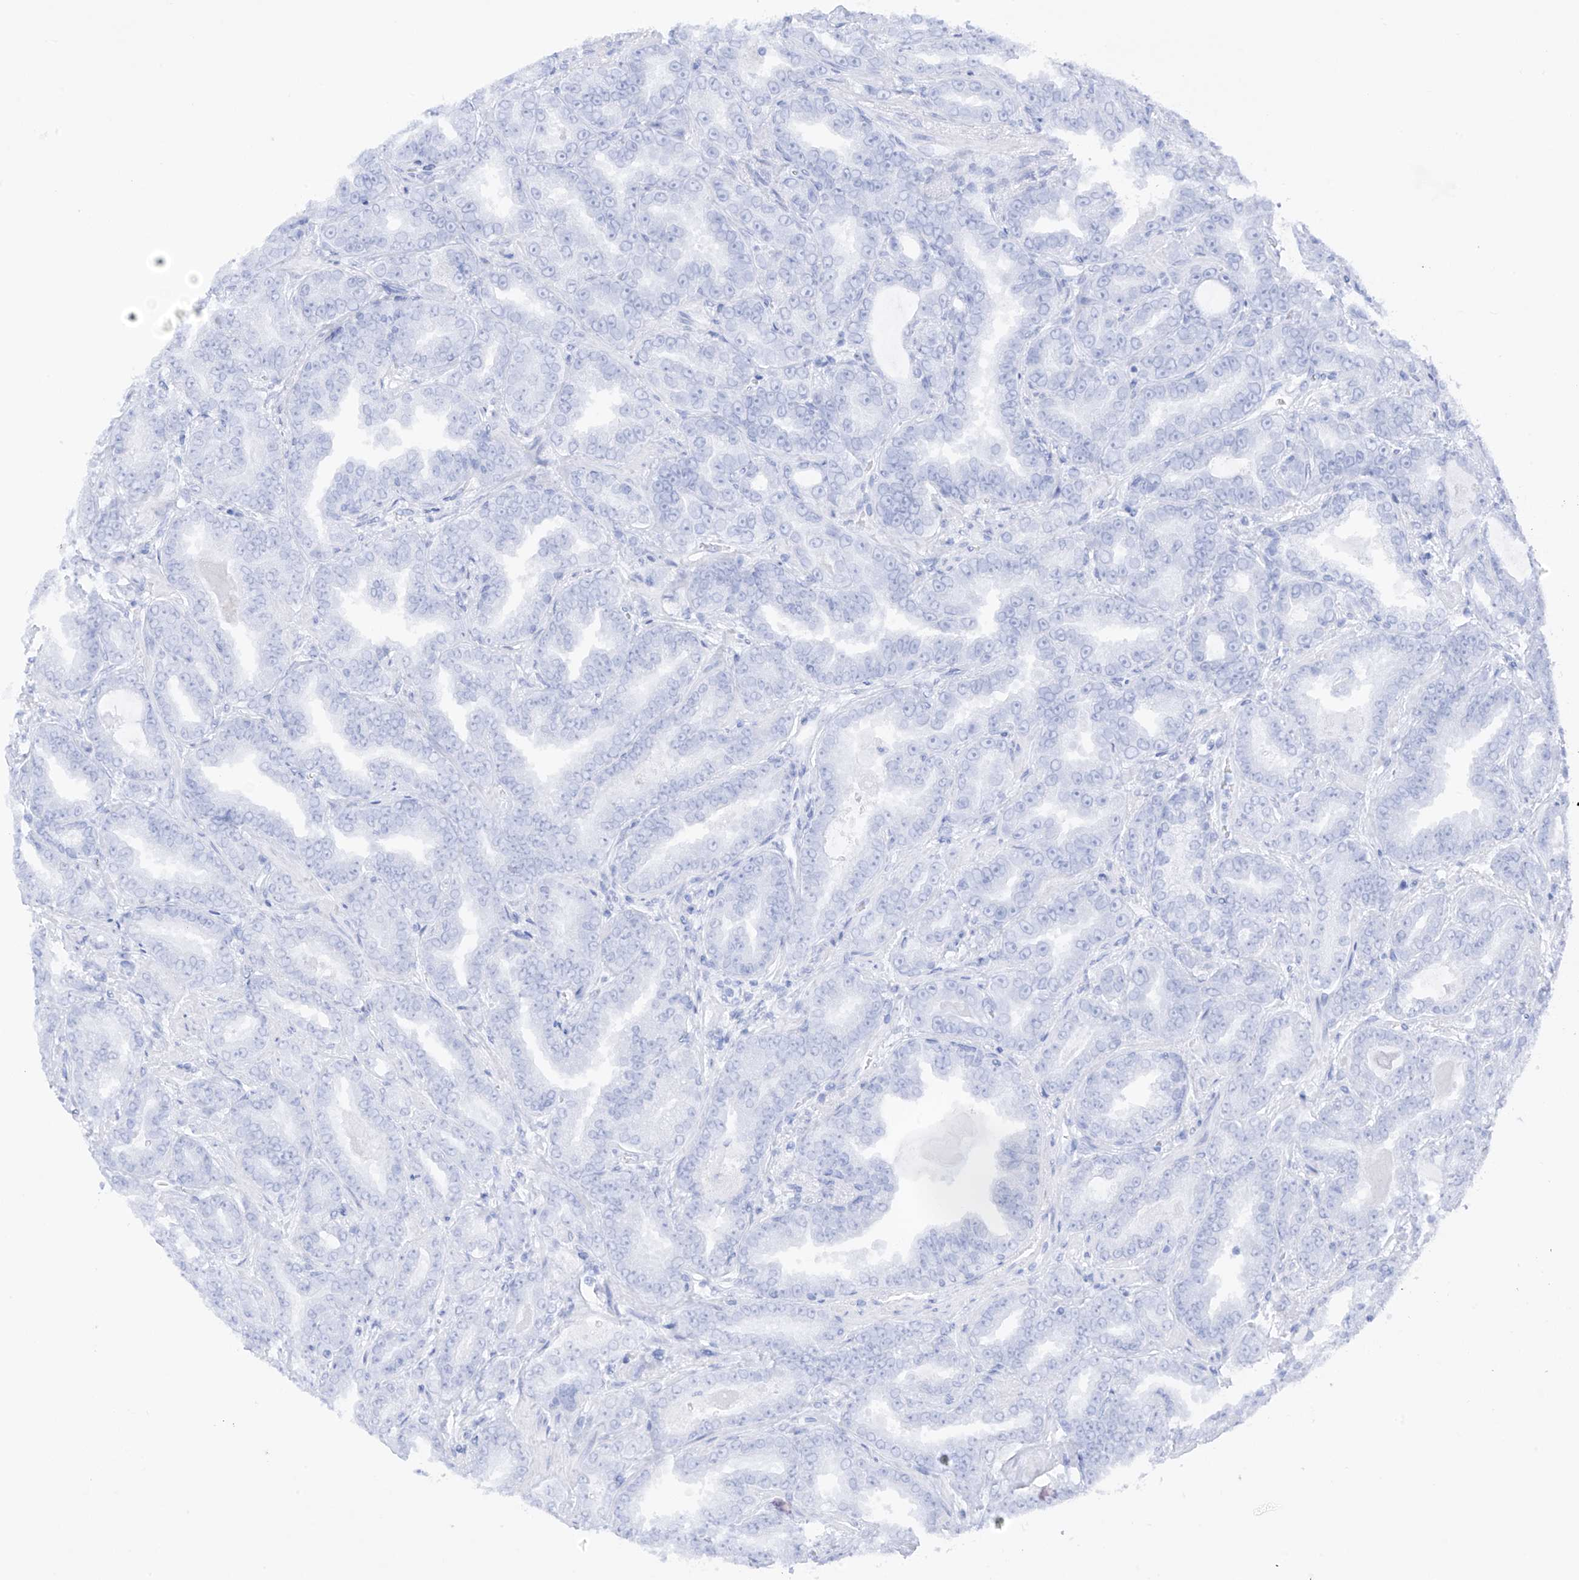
{"staining": {"intensity": "negative", "quantity": "none", "location": "none"}, "tissue": "prostate cancer", "cell_type": "Tumor cells", "image_type": "cancer", "snomed": [{"axis": "morphology", "description": "Adenocarcinoma, Low grade"}, {"axis": "topography", "description": "Prostate"}], "caption": "Tumor cells are negative for brown protein staining in prostate cancer (low-grade adenocarcinoma). The staining is performed using DAB (3,3'-diaminobenzidine) brown chromogen with nuclei counter-stained in using hematoxylin.", "gene": "TBXAS1", "patient": {"sex": "male", "age": 60}}